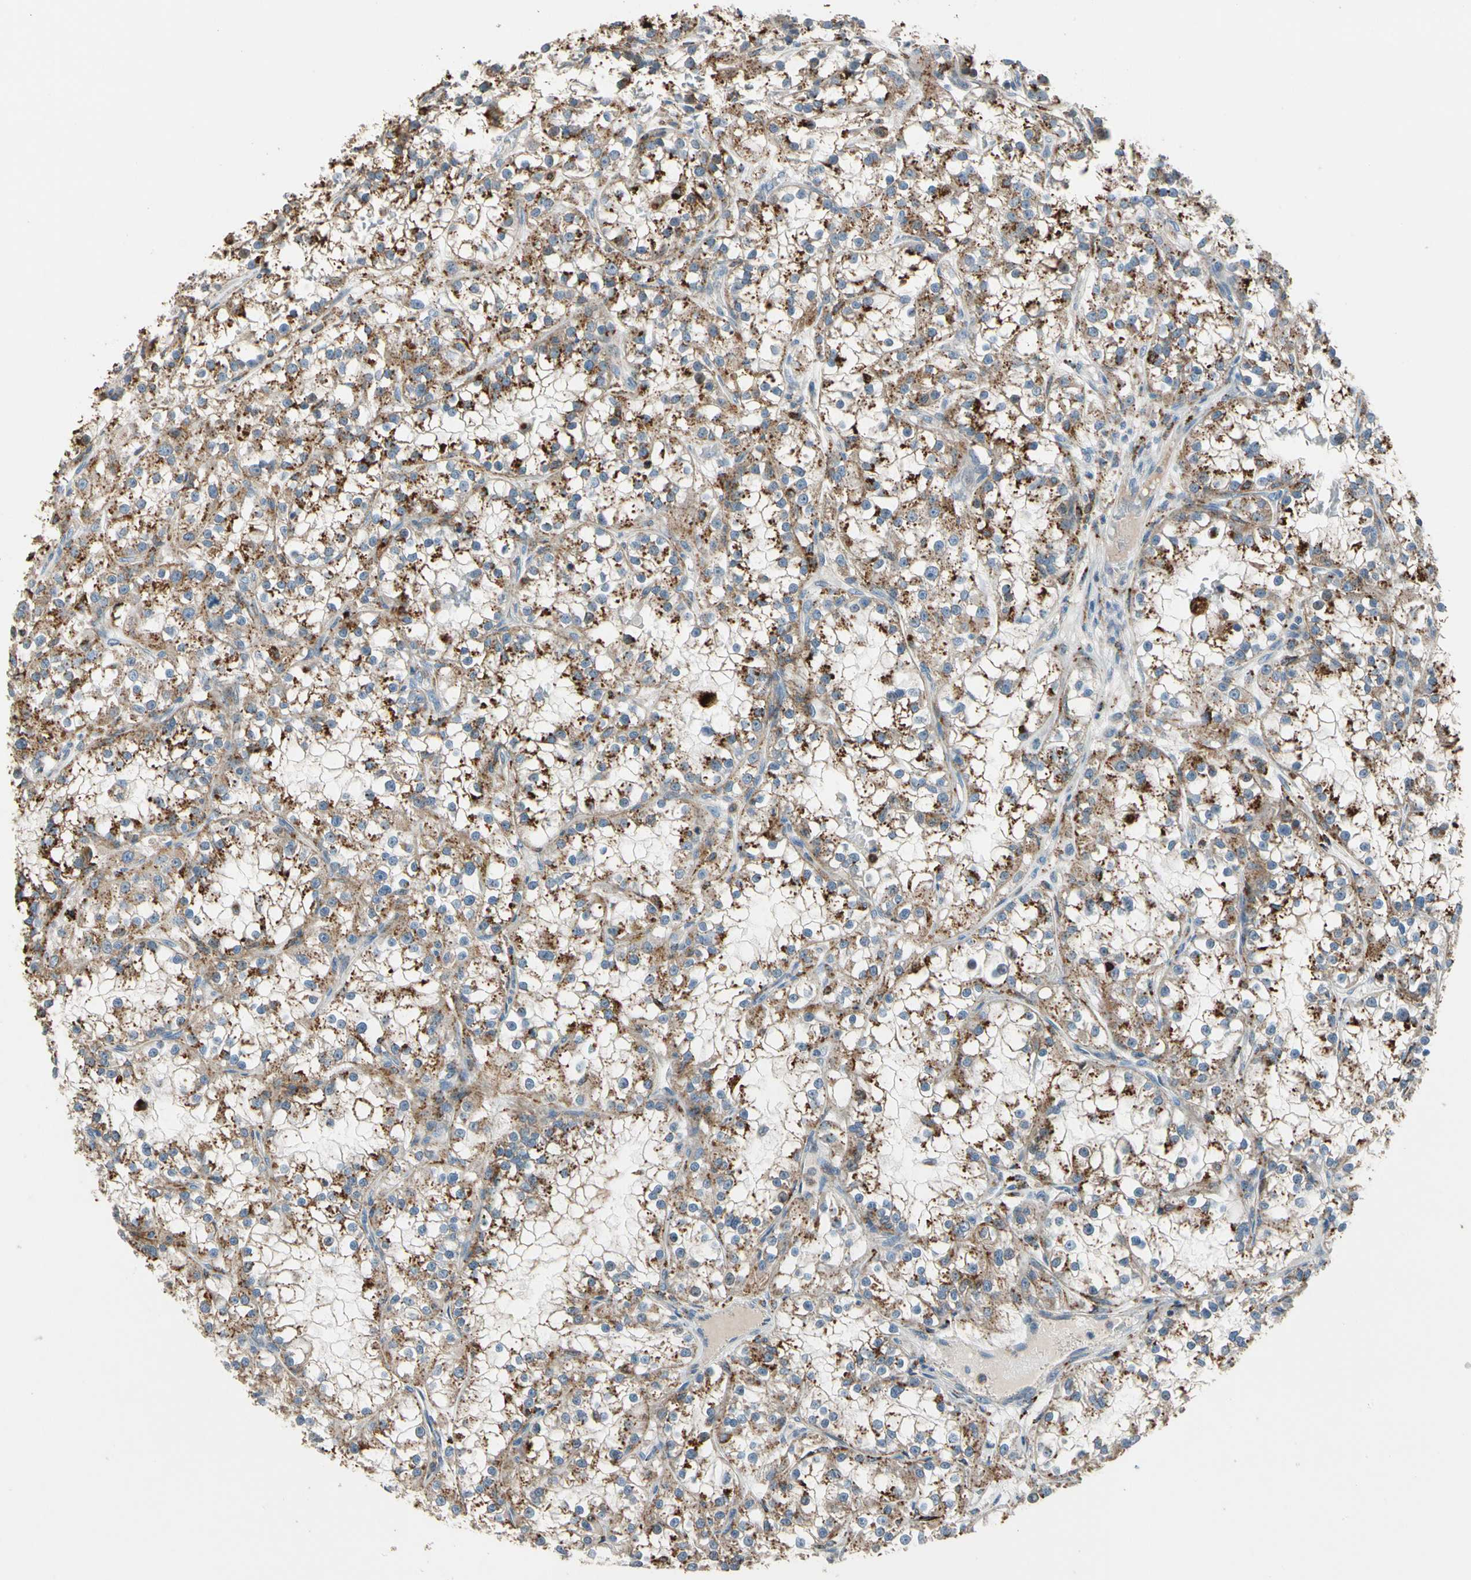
{"staining": {"intensity": "moderate", "quantity": ">75%", "location": "cytoplasmic/membranous"}, "tissue": "renal cancer", "cell_type": "Tumor cells", "image_type": "cancer", "snomed": [{"axis": "morphology", "description": "Adenocarcinoma, NOS"}, {"axis": "topography", "description": "Kidney"}], "caption": "IHC micrograph of neoplastic tissue: human renal cancer stained using immunohistochemistry exhibits medium levels of moderate protein expression localized specifically in the cytoplasmic/membranous of tumor cells, appearing as a cytoplasmic/membranous brown color.", "gene": "GM2A", "patient": {"sex": "female", "age": 52}}